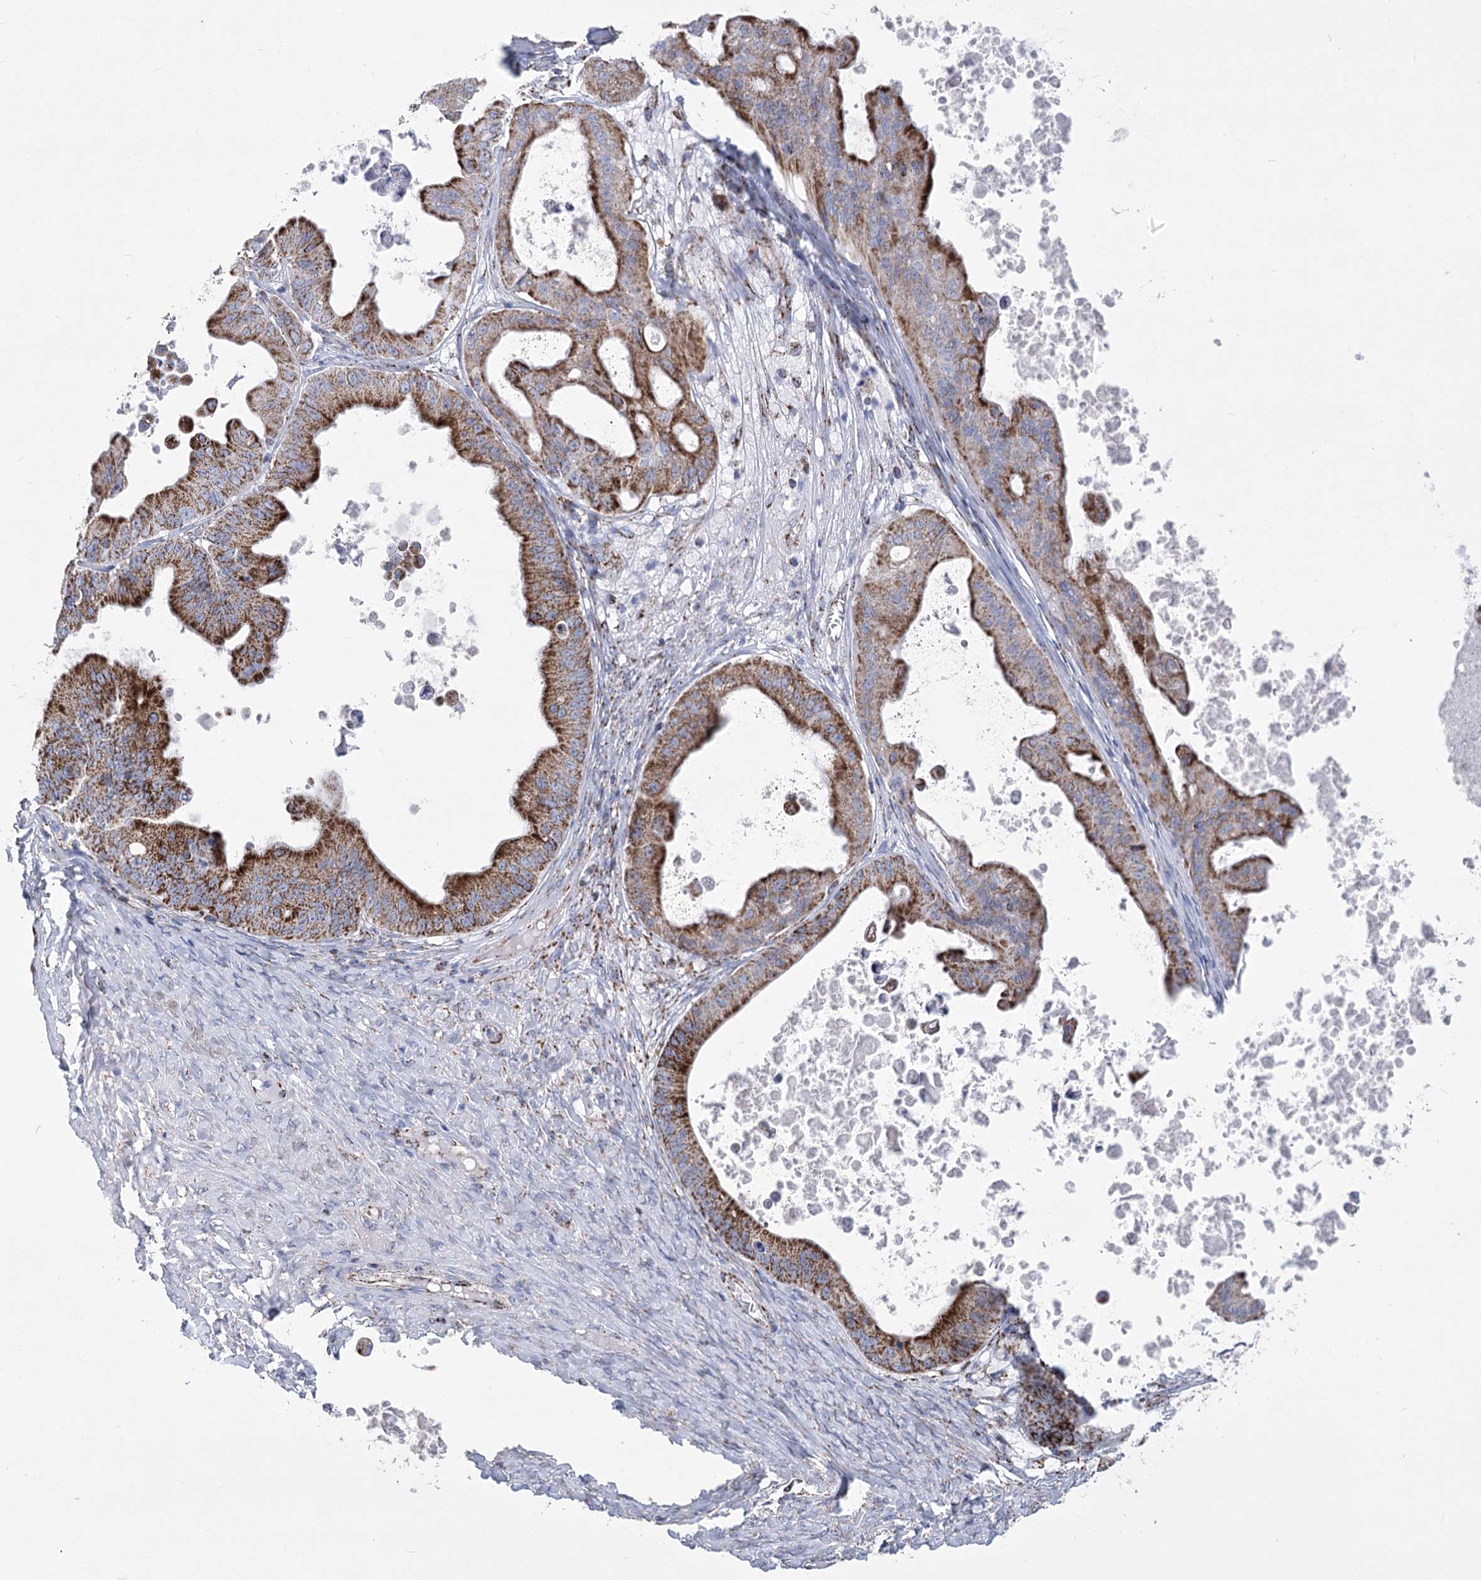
{"staining": {"intensity": "strong", "quantity": ">75%", "location": "cytoplasmic/membranous"}, "tissue": "ovarian cancer", "cell_type": "Tumor cells", "image_type": "cancer", "snomed": [{"axis": "morphology", "description": "Cystadenocarcinoma, mucinous, NOS"}, {"axis": "topography", "description": "Ovary"}], "caption": "Human mucinous cystadenocarcinoma (ovarian) stained for a protein (brown) exhibits strong cytoplasmic/membranous positive positivity in approximately >75% of tumor cells.", "gene": "PDHB", "patient": {"sex": "female", "age": 37}}